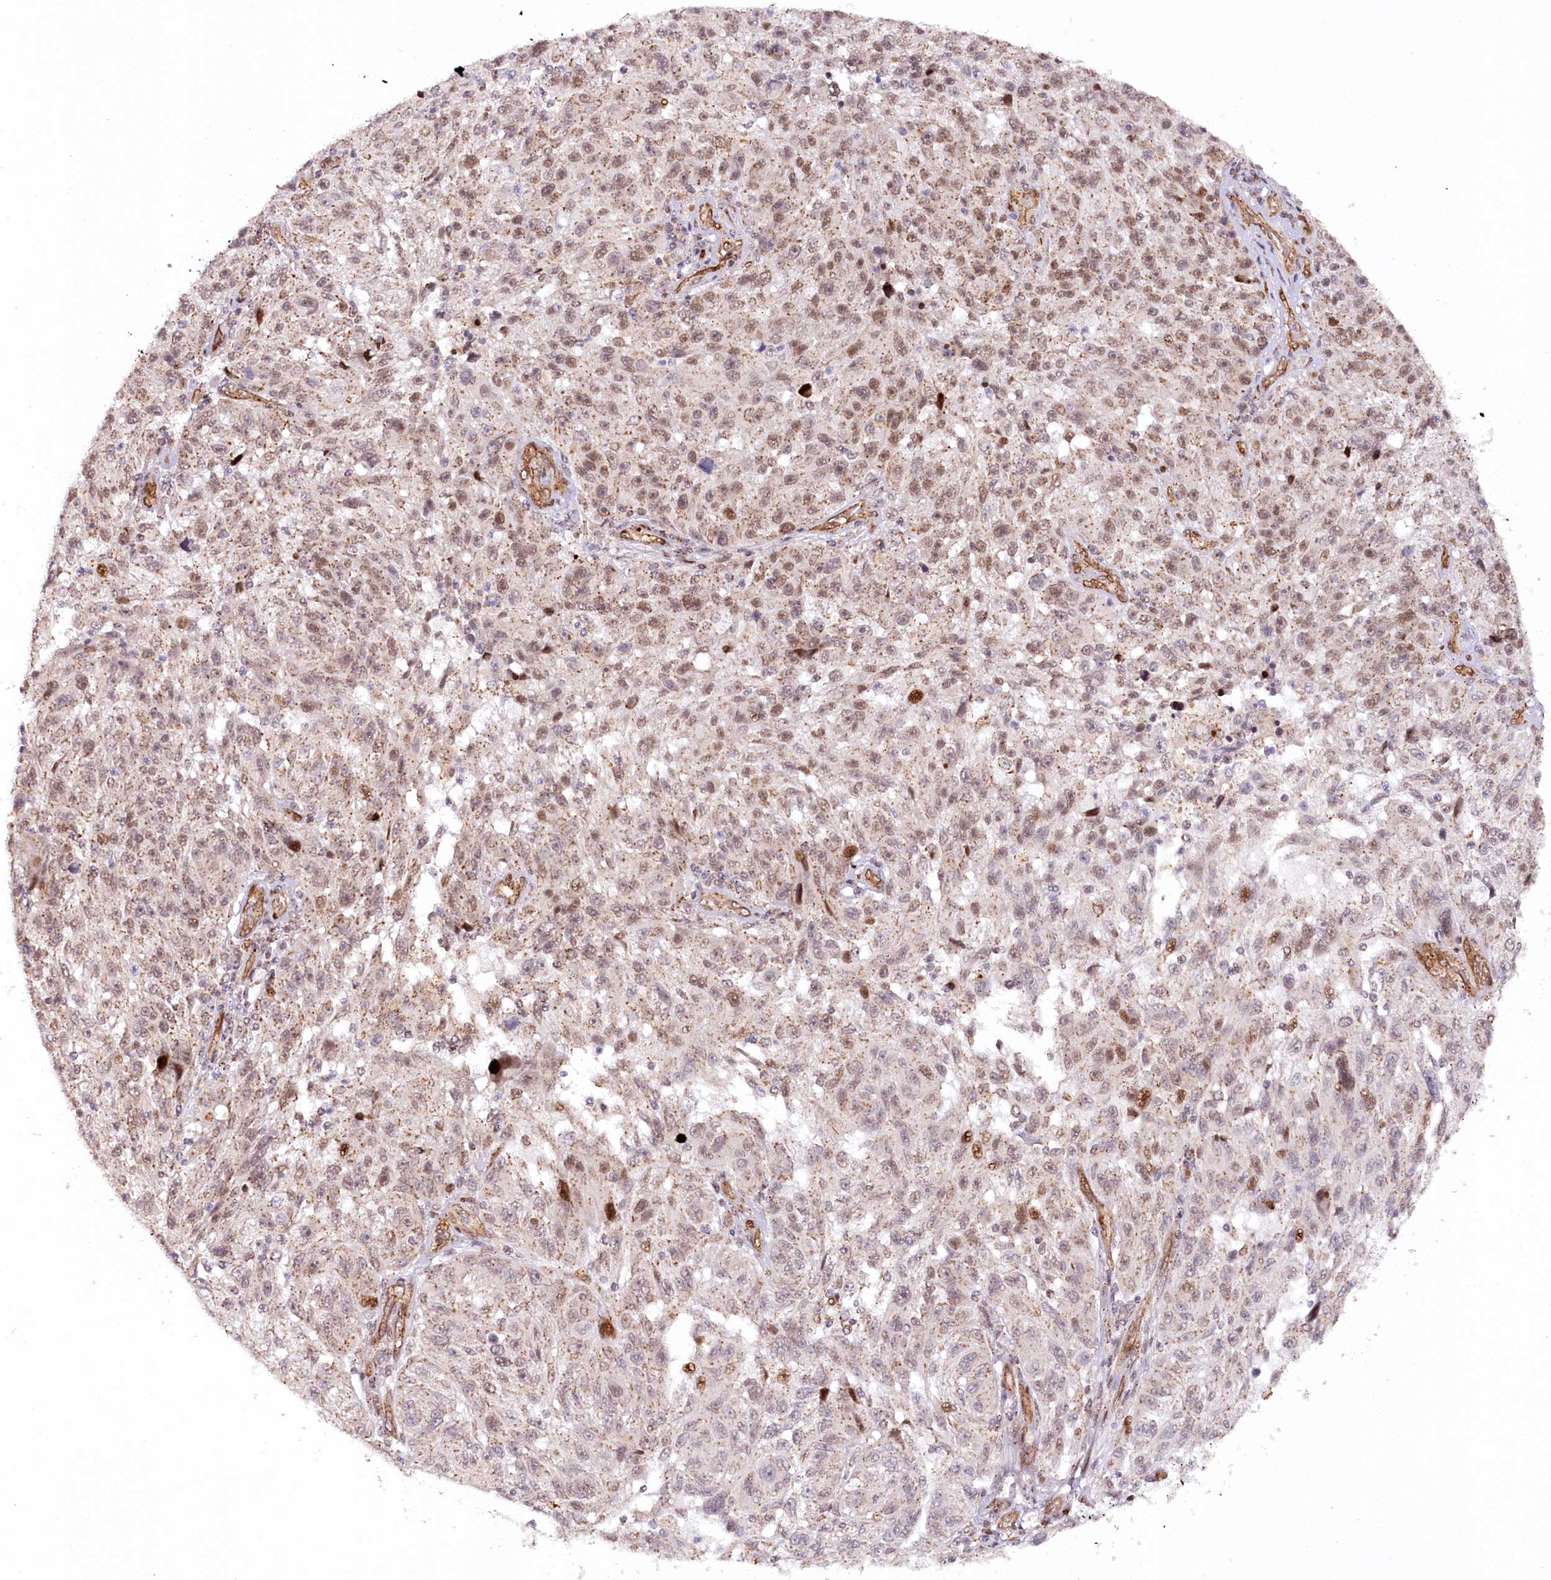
{"staining": {"intensity": "weak", "quantity": ">75%", "location": "nuclear"}, "tissue": "melanoma", "cell_type": "Tumor cells", "image_type": "cancer", "snomed": [{"axis": "morphology", "description": "Malignant melanoma, NOS"}, {"axis": "topography", "description": "Skin"}], "caption": "Immunohistochemical staining of human malignant melanoma shows low levels of weak nuclear staining in about >75% of tumor cells.", "gene": "COPG1", "patient": {"sex": "male", "age": 53}}